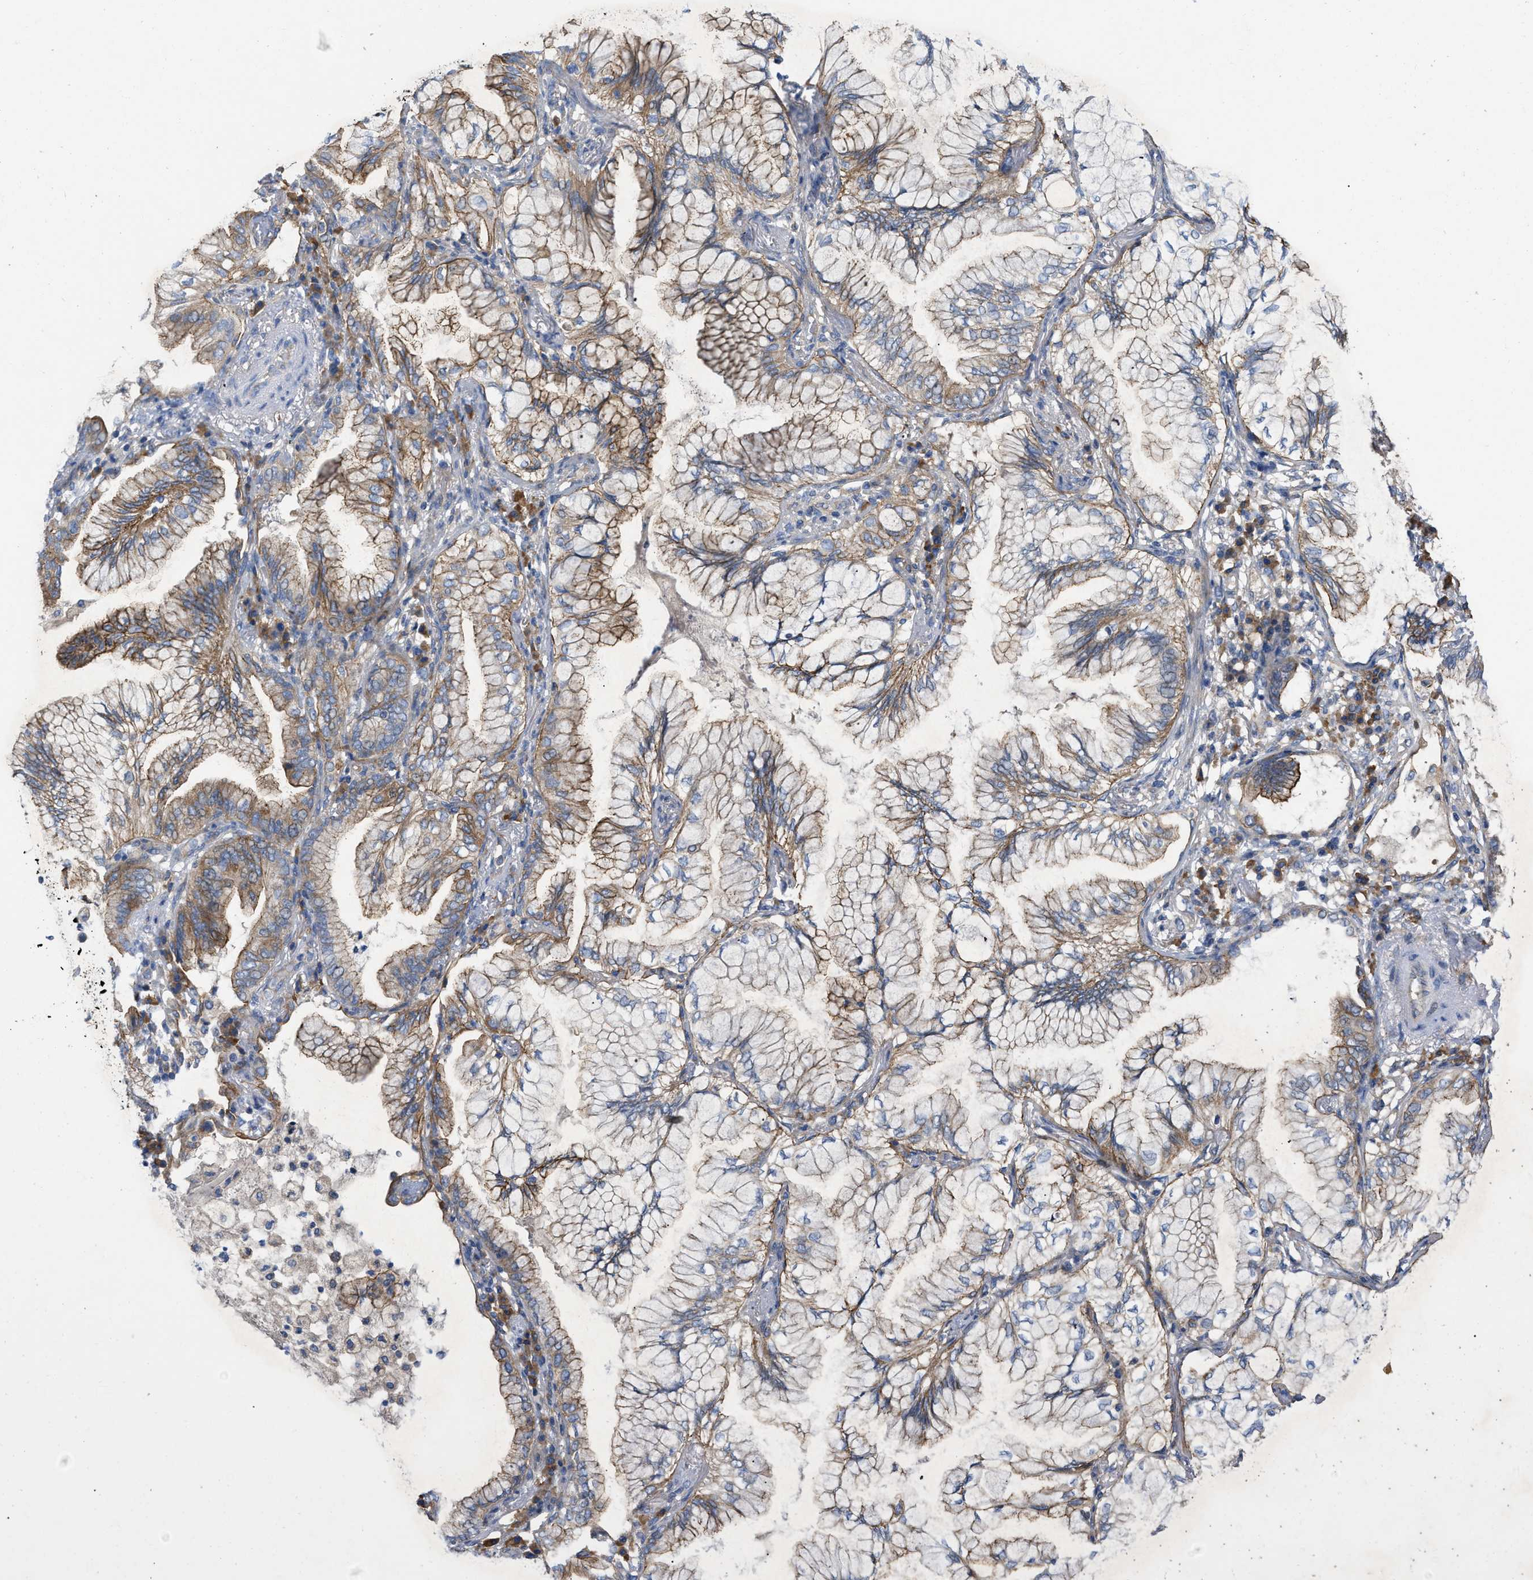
{"staining": {"intensity": "moderate", "quantity": ">75%", "location": "cytoplasmic/membranous"}, "tissue": "lung cancer", "cell_type": "Tumor cells", "image_type": "cancer", "snomed": [{"axis": "morphology", "description": "Adenocarcinoma, NOS"}, {"axis": "topography", "description": "Lung"}], "caption": "A medium amount of moderate cytoplasmic/membranous staining is seen in about >75% of tumor cells in lung cancer tissue.", "gene": "TMEM131", "patient": {"sex": "female", "age": 70}}